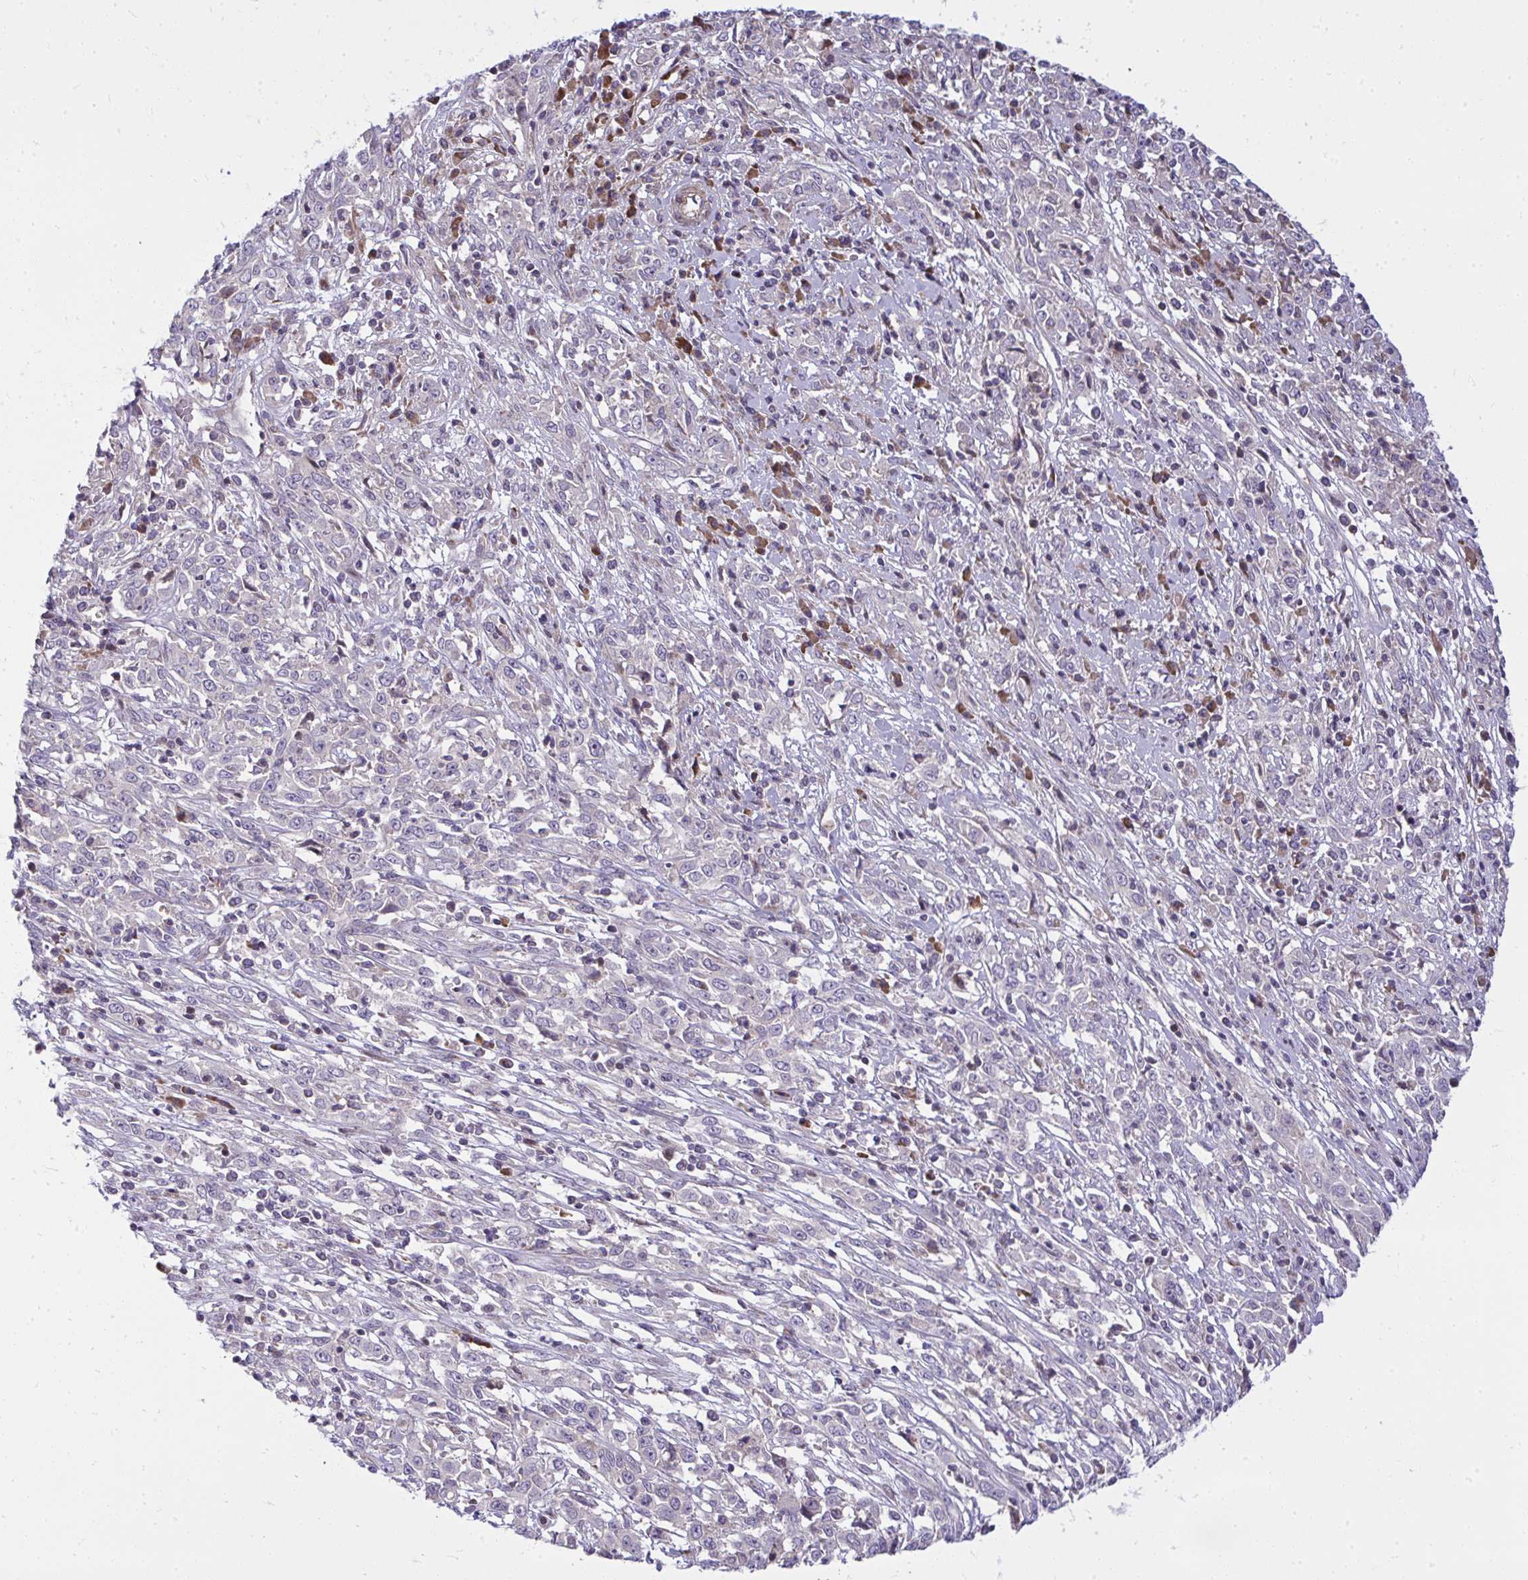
{"staining": {"intensity": "negative", "quantity": "none", "location": "none"}, "tissue": "cervical cancer", "cell_type": "Tumor cells", "image_type": "cancer", "snomed": [{"axis": "morphology", "description": "Adenocarcinoma, NOS"}, {"axis": "topography", "description": "Cervix"}], "caption": "A high-resolution histopathology image shows immunohistochemistry staining of cervical cancer (adenocarcinoma), which exhibits no significant positivity in tumor cells.", "gene": "ZSCAN9", "patient": {"sex": "female", "age": 40}}